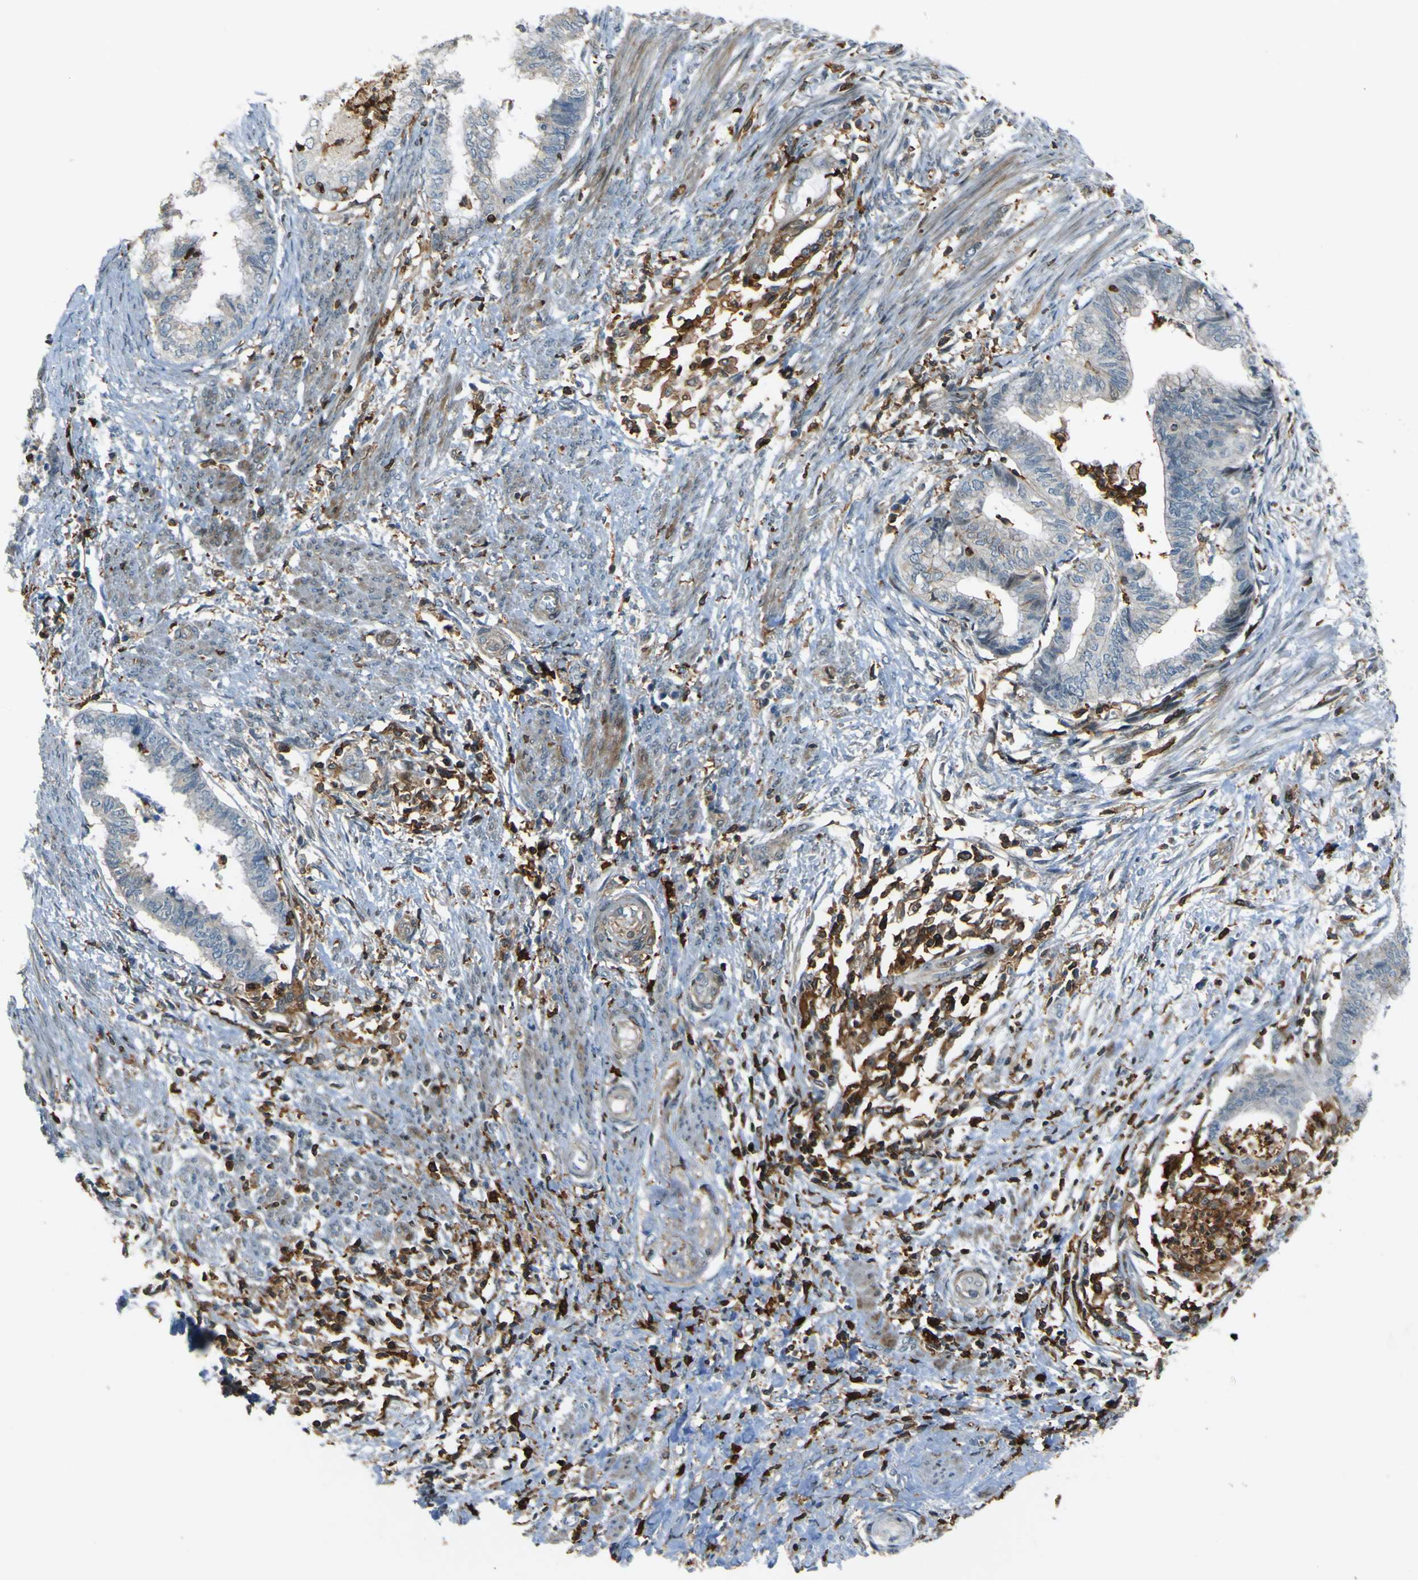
{"staining": {"intensity": "negative", "quantity": "none", "location": "none"}, "tissue": "endometrial cancer", "cell_type": "Tumor cells", "image_type": "cancer", "snomed": [{"axis": "morphology", "description": "Necrosis, NOS"}, {"axis": "morphology", "description": "Adenocarcinoma, NOS"}, {"axis": "topography", "description": "Endometrium"}], "caption": "Tumor cells are negative for protein expression in human adenocarcinoma (endometrial).", "gene": "PCDHB5", "patient": {"sex": "female", "age": 79}}